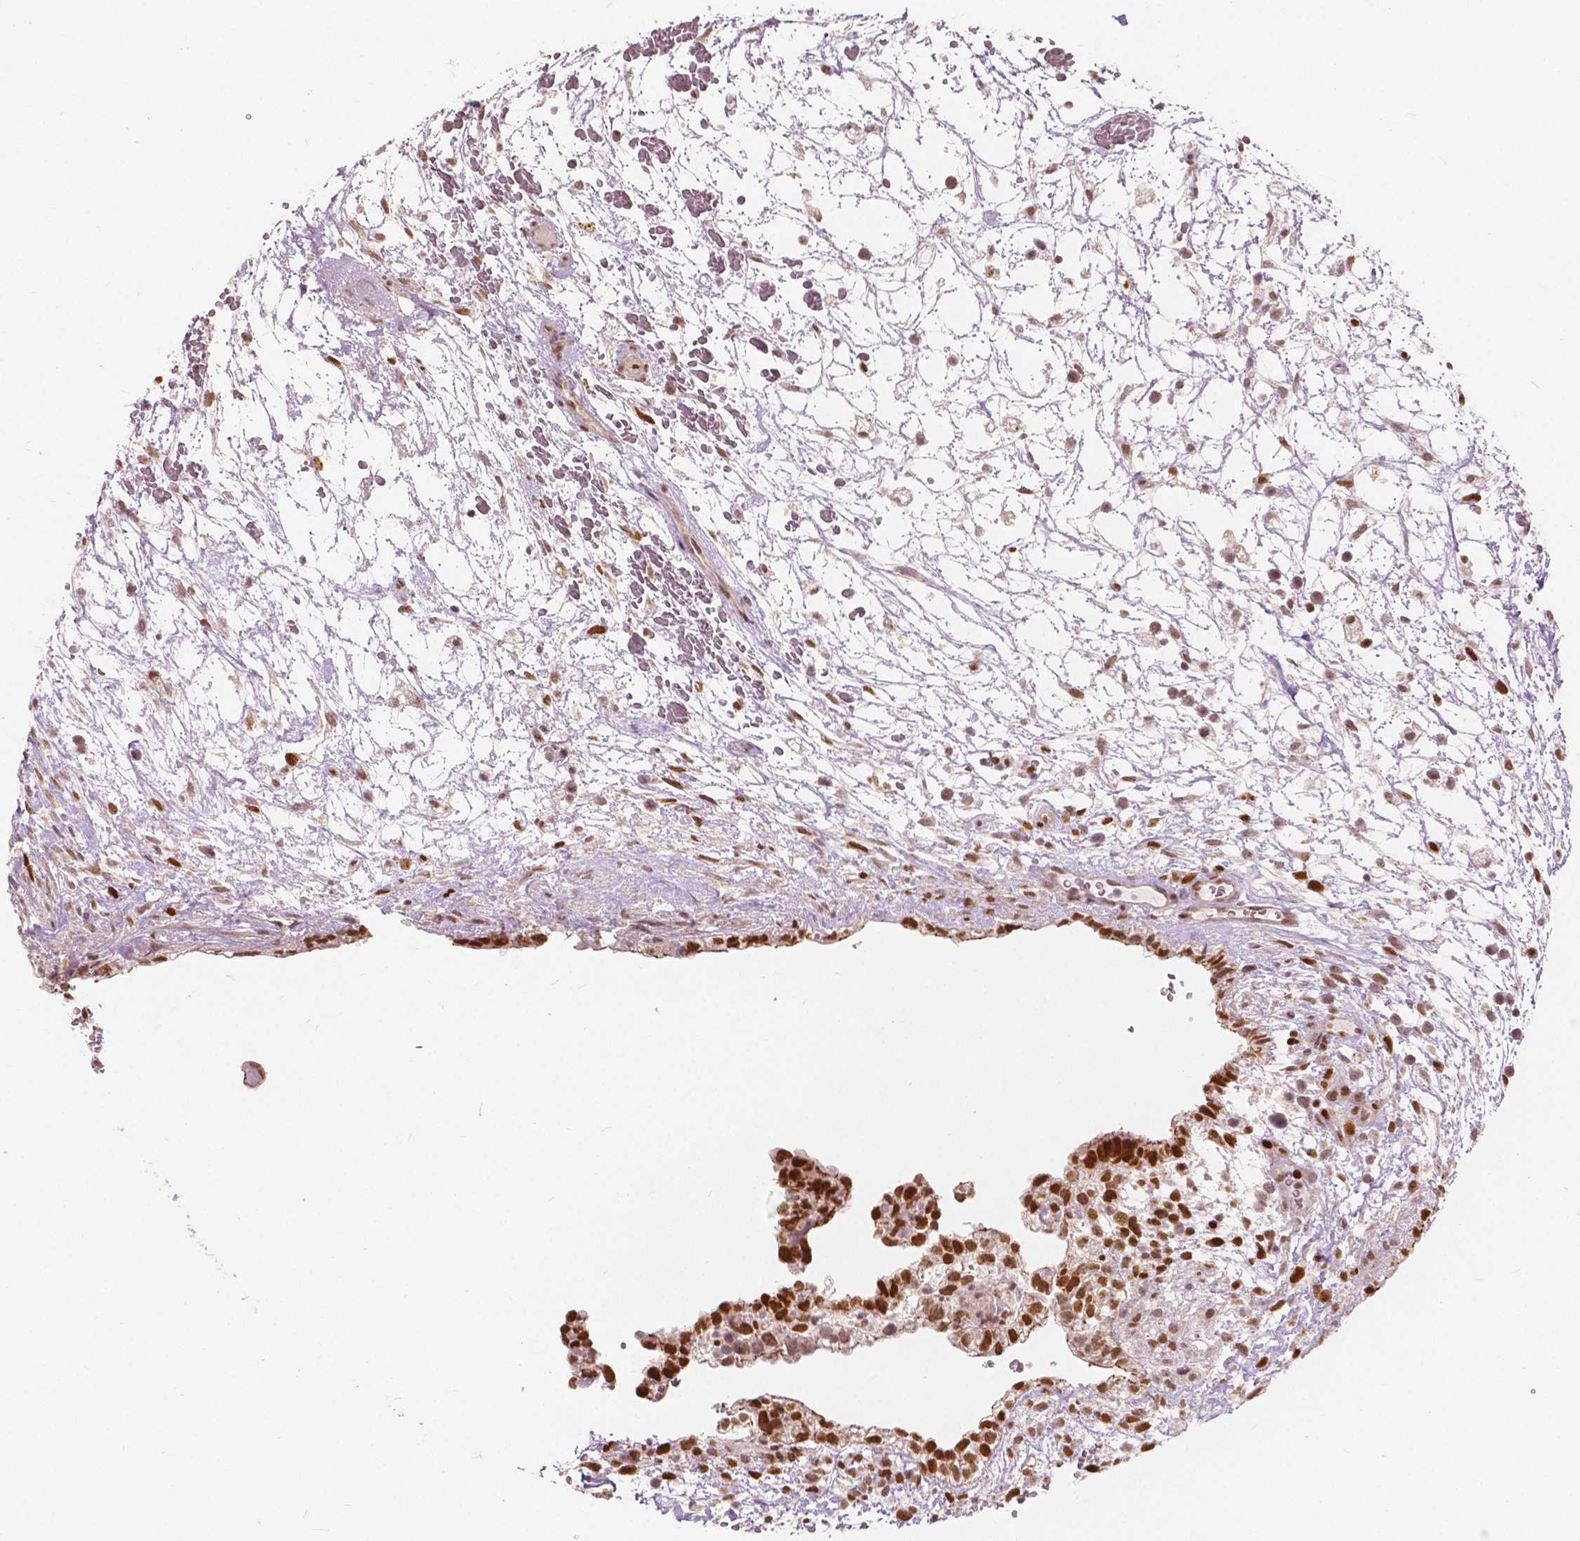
{"staining": {"intensity": "strong", "quantity": ">75%", "location": "nuclear"}, "tissue": "testis cancer", "cell_type": "Tumor cells", "image_type": "cancer", "snomed": [{"axis": "morphology", "description": "Normal tissue, NOS"}, {"axis": "morphology", "description": "Carcinoma, Embryonal, NOS"}, {"axis": "topography", "description": "Testis"}], "caption": "Immunohistochemistry (DAB) staining of embryonal carcinoma (testis) displays strong nuclear protein expression in approximately >75% of tumor cells.", "gene": "NSD2", "patient": {"sex": "male", "age": 32}}